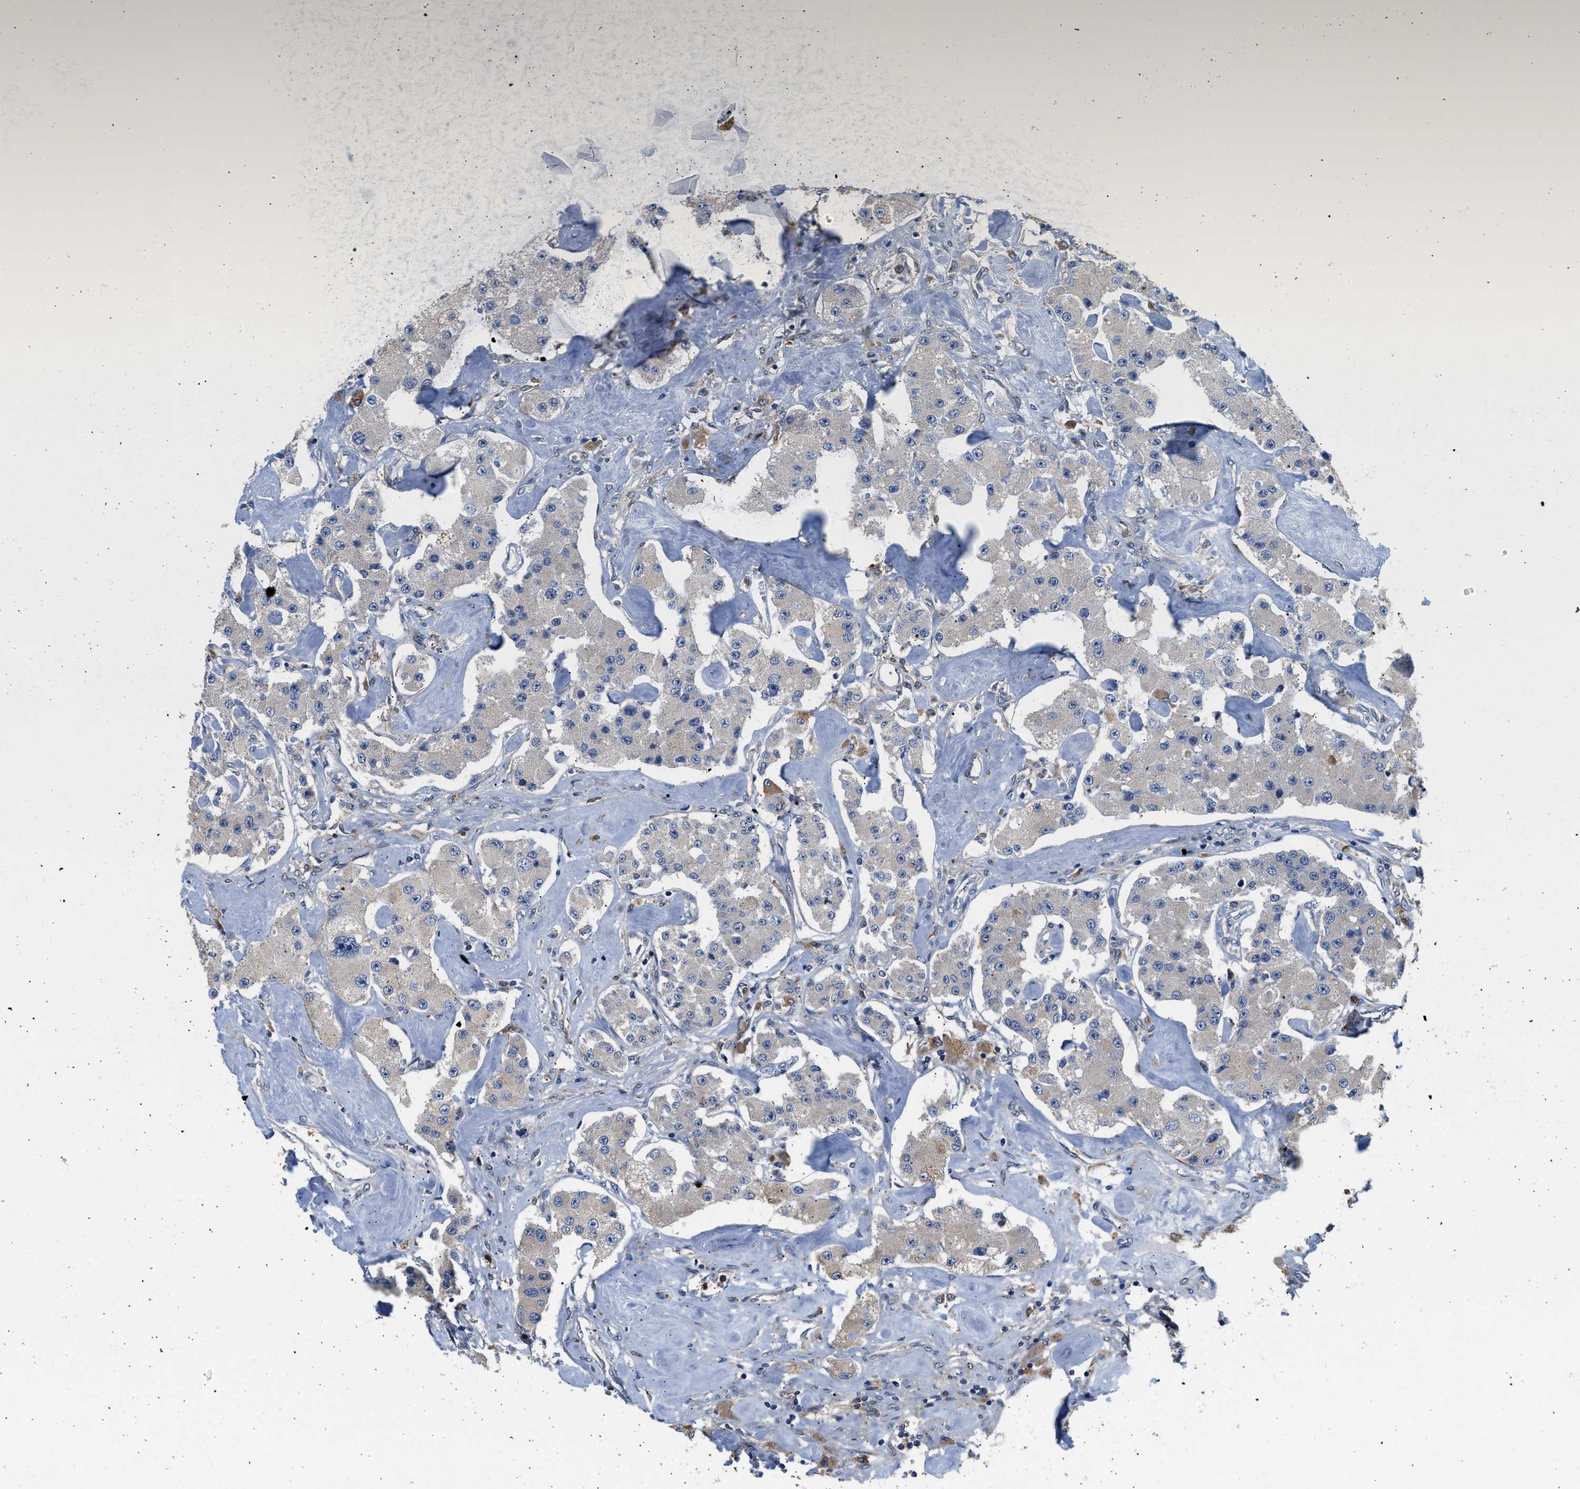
{"staining": {"intensity": "negative", "quantity": "none", "location": "none"}, "tissue": "carcinoid", "cell_type": "Tumor cells", "image_type": "cancer", "snomed": [{"axis": "morphology", "description": "Carcinoid, malignant, NOS"}, {"axis": "topography", "description": "Pancreas"}], "caption": "High magnification brightfield microscopy of carcinoid stained with DAB (brown) and counterstained with hematoxylin (blue): tumor cells show no significant staining. (DAB (3,3'-diaminobenzidine) immunohistochemistry visualized using brightfield microscopy, high magnification).", "gene": "RAB31", "patient": {"sex": "male", "age": 41}}